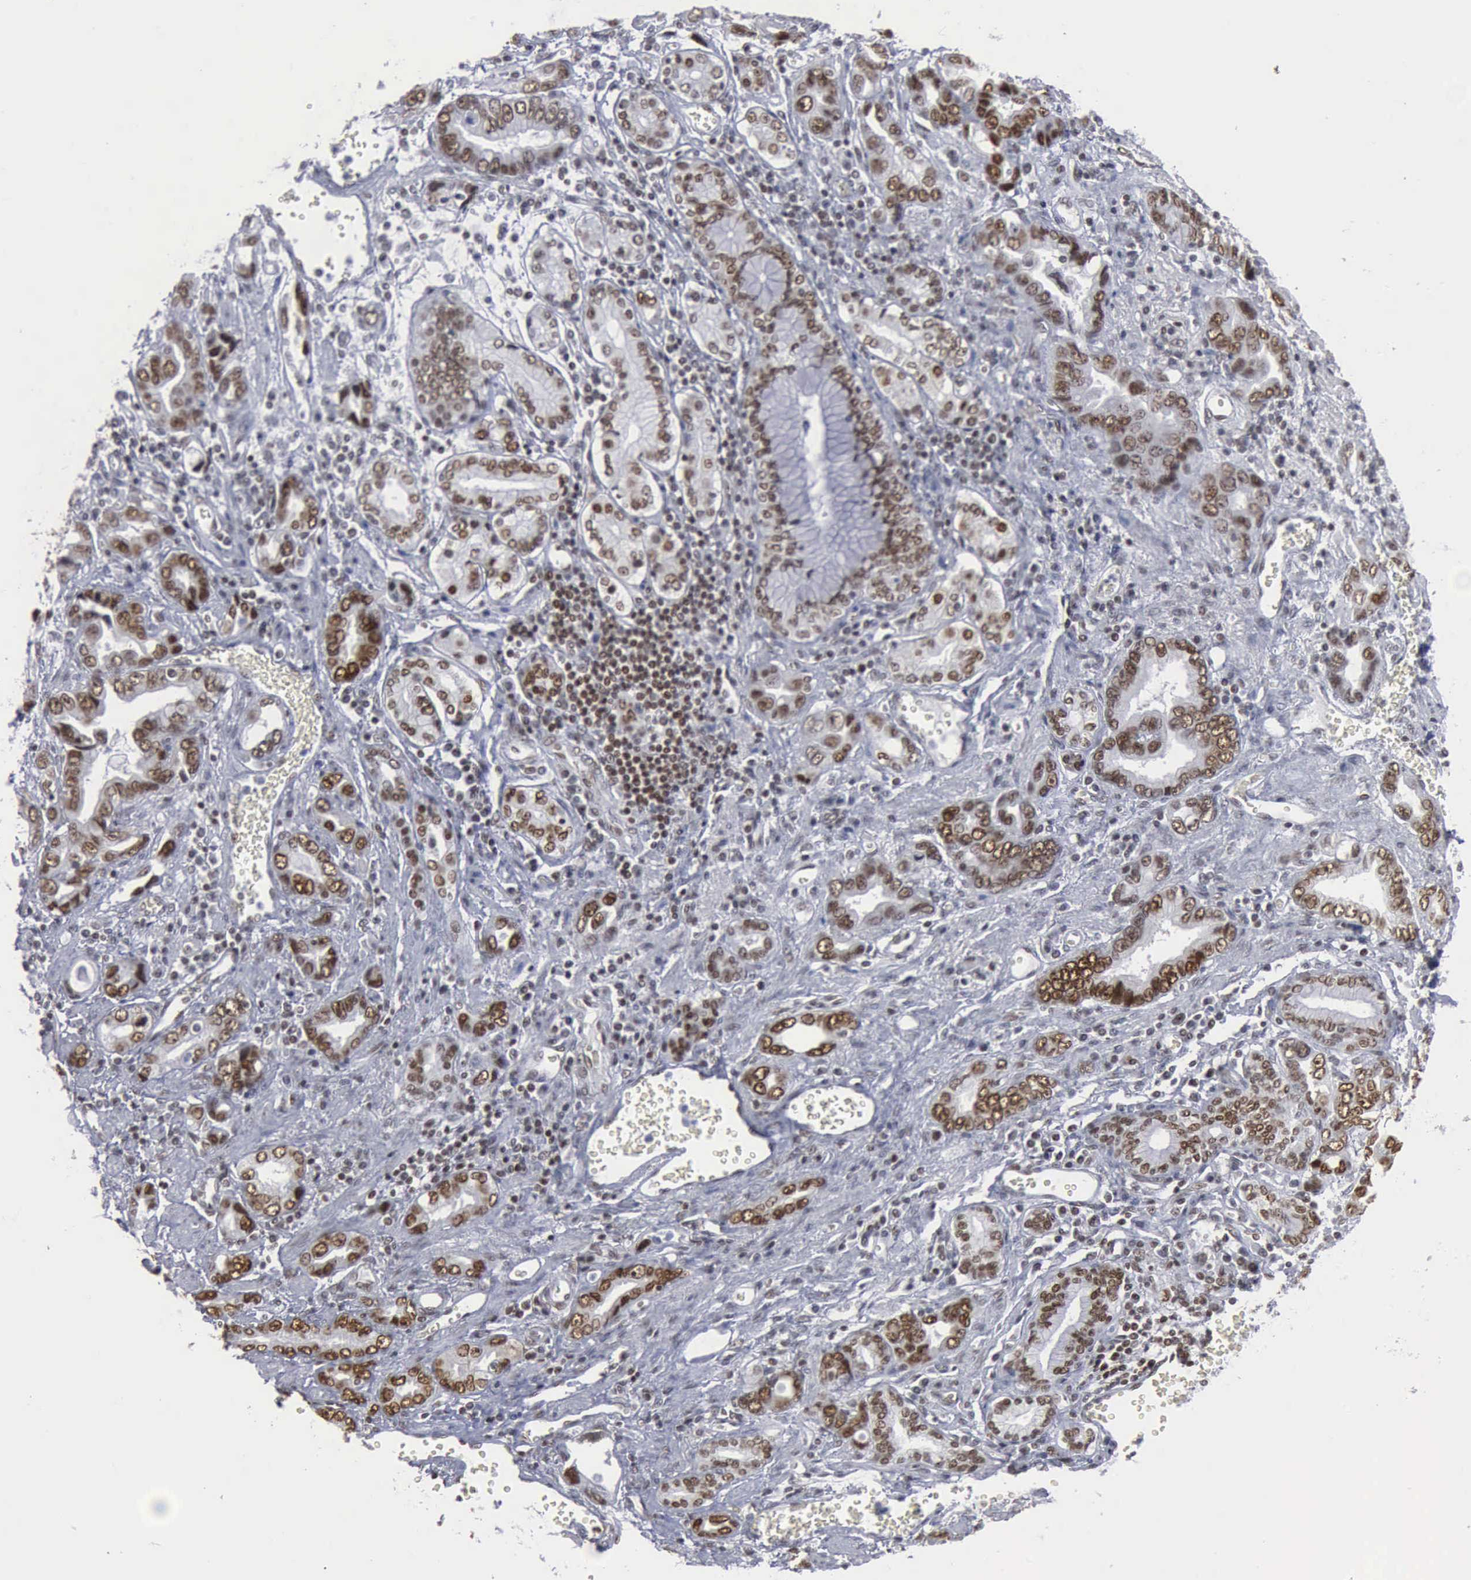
{"staining": {"intensity": "moderate", "quantity": ">75%", "location": "nuclear"}, "tissue": "stomach cancer", "cell_type": "Tumor cells", "image_type": "cancer", "snomed": [{"axis": "morphology", "description": "Adenocarcinoma, NOS"}, {"axis": "topography", "description": "Stomach"}], "caption": "Protein analysis of stomach cancer (adenocarcinoma) tissue demonstrates moderate nuclear positivity in about >75% of tumor cells.", "gene": "XPA", "patient": {"sex": "male", "age": 78}}